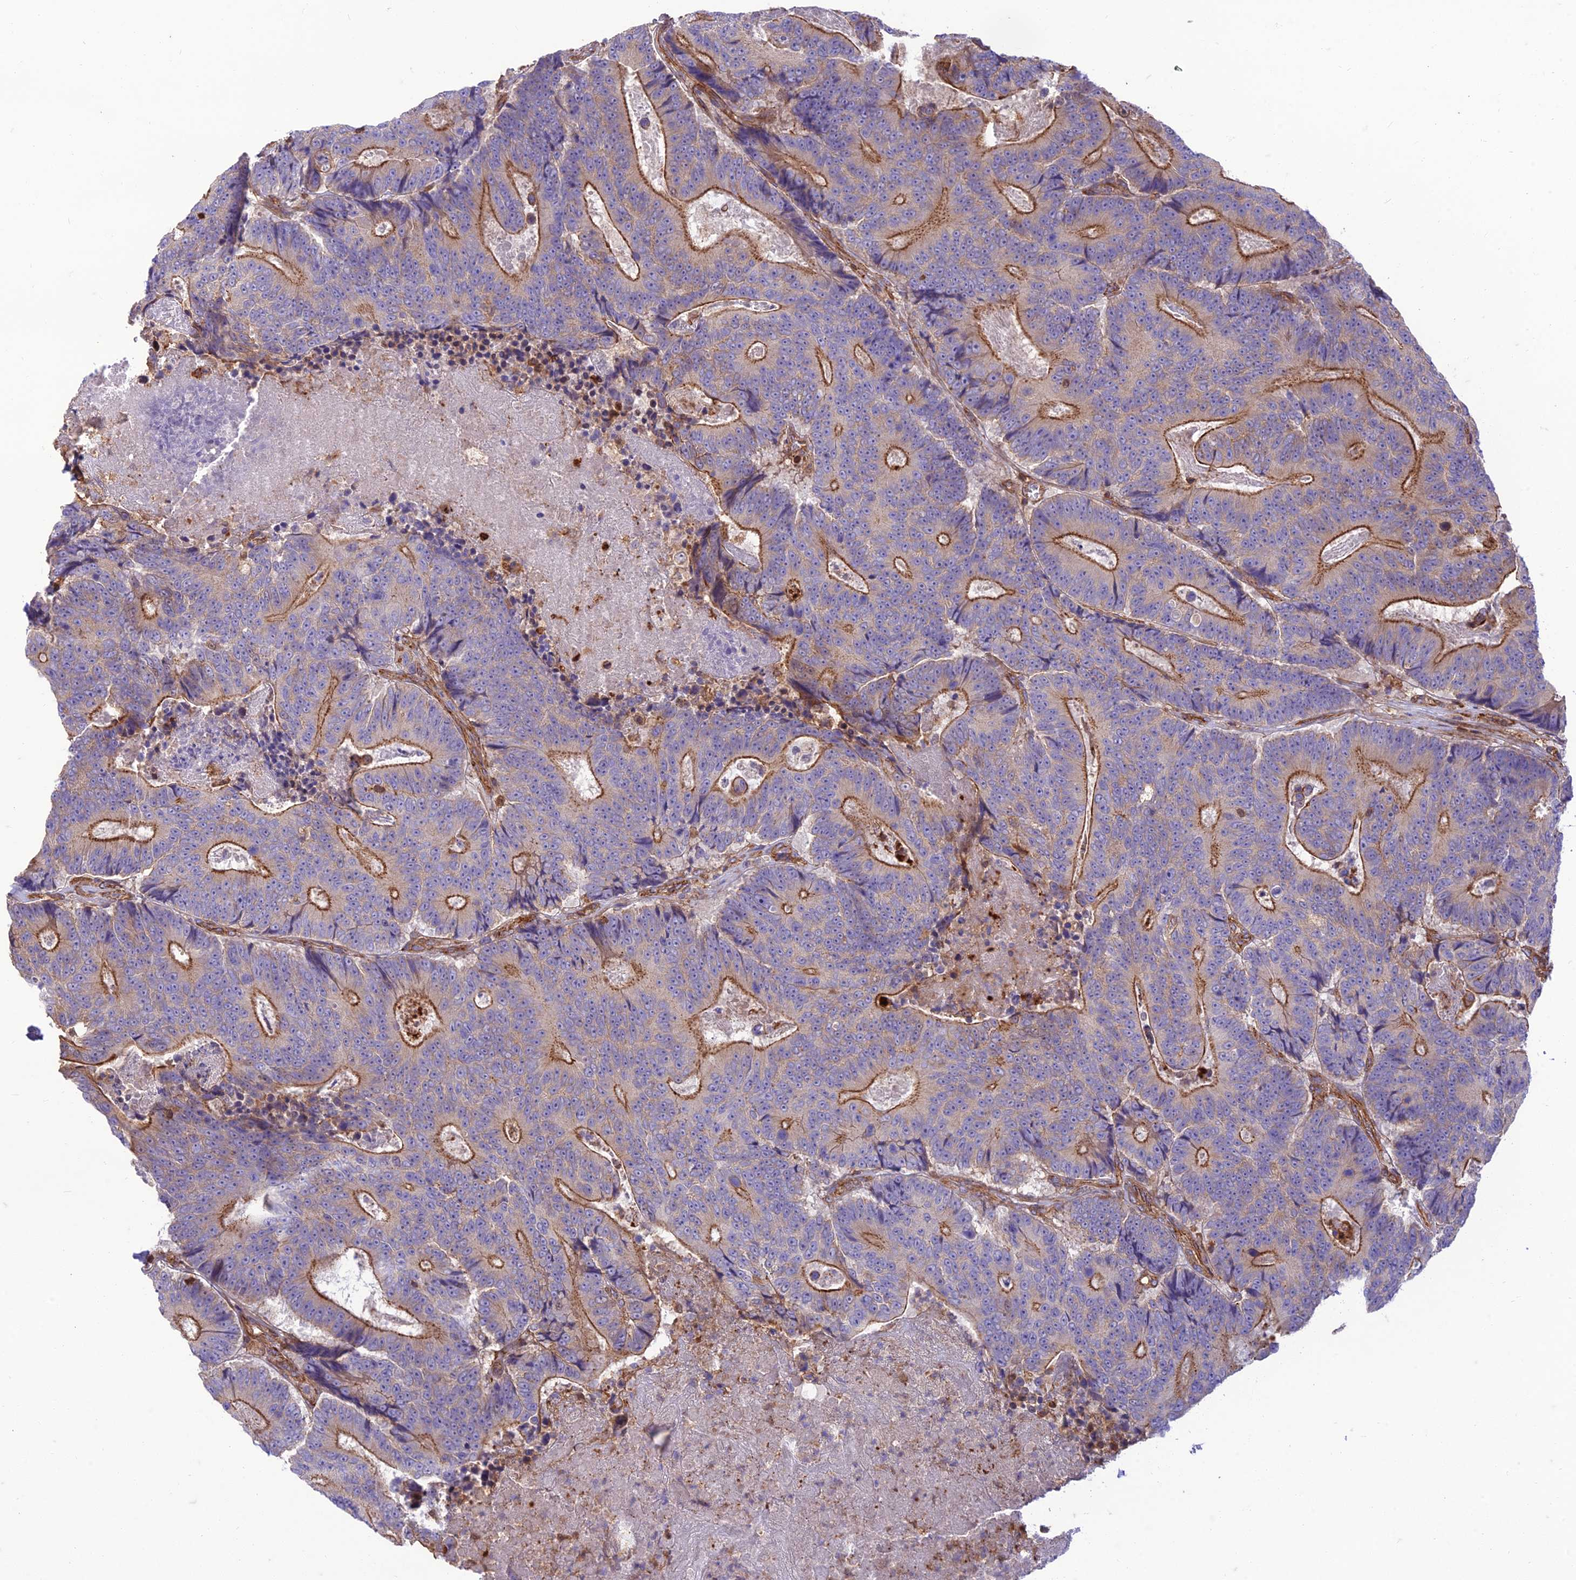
{"staining": {"intensity": "moderate", "quantity": "25%-75%", "location": "cytoplasmic/membranous"}, "tissue": "colorectal cancer", "cell_type": "Tumor cells", "image_type": "cancer", "snomed": [{"axis": "morphology", "description": "Adenocarcinoma, NOS"}, {"axis": "topography", "description": "Colon"}], "caption": "High-magnification brightfield microscopy of colorectal adenocarcinoma stained with DAB (3,3'-diaminobenzidine) (brown) and counterstained with hematoxylin (blue). tumor cells exhibit moderate cytoplasmic/membranous positivity is identified in about25%-75% of cells. The staining was performed using DAB, with brown indicating positive protein expression. Nuclei are stained blue with hematoxylin.", "gene": "HPSE2", "patient": {"sex": "male", "age": 83}}